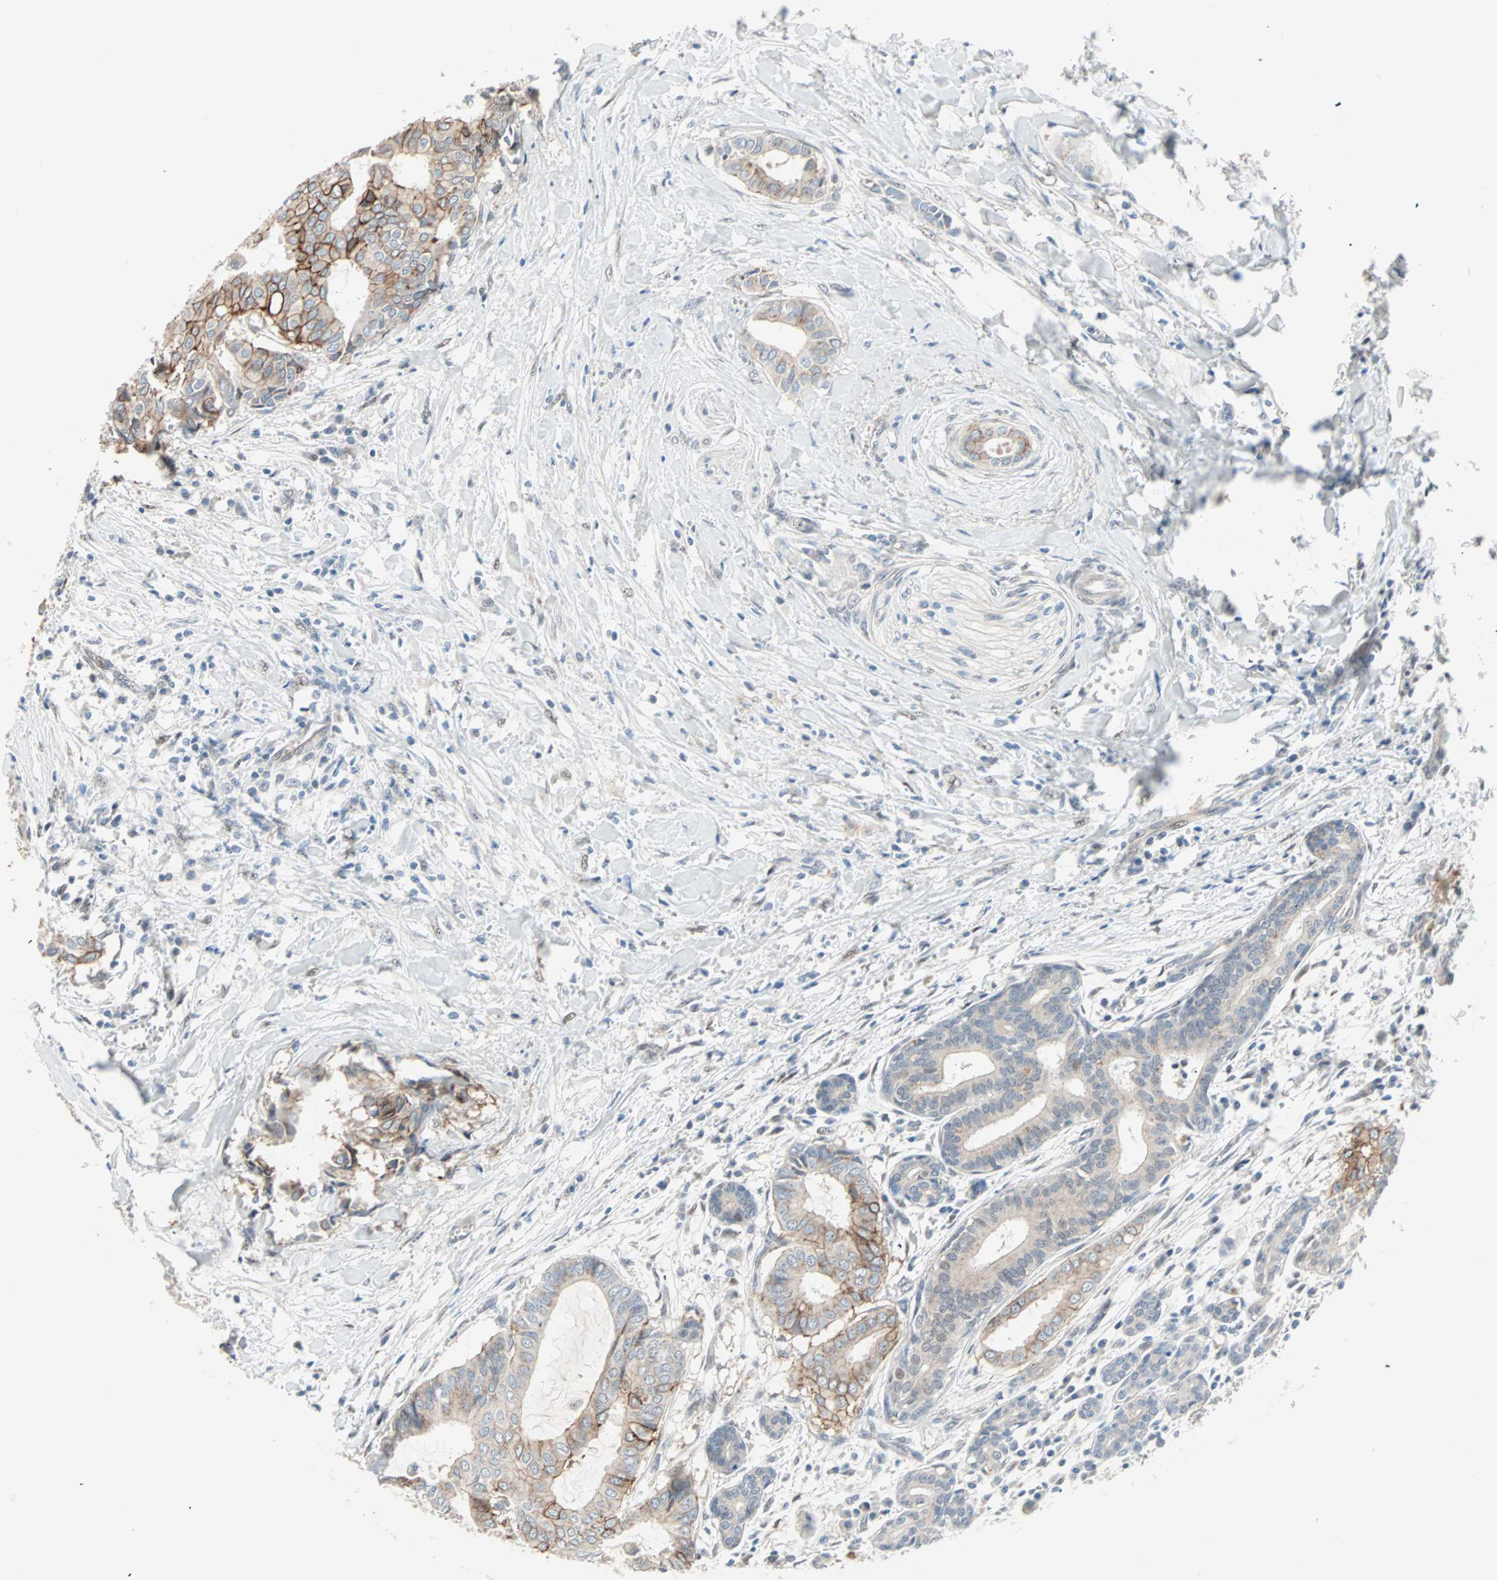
{"staining": {"intensity": "strong", "quantity": "25%-75%", "location": "cytoplasmic/membranous"}, "tissue": "head and neck cancer", "cell_type": "Tumor cells", "image_type": "cancer", "snomed": [{"axis": "morphology", "description": "Adenocarcinoma, NOS"}, {"axis": "topography", "description": "Salivary gland"}, {"axis": "topography", "description": "Head-Neck"}], "caption": "Immunohistochemistry image of neoplastic tissue: head and neck cancer (adenocarcinoma) stained using immunohistochemistry demonstrates high levels of strong protein expression localized specifically in the cytoplasmic/membranous of tumor cells, appearing as a cytoplasmic/membranous brown color.", "gene": "CAND2", "patient": {"sex": "female", "age": 59}}